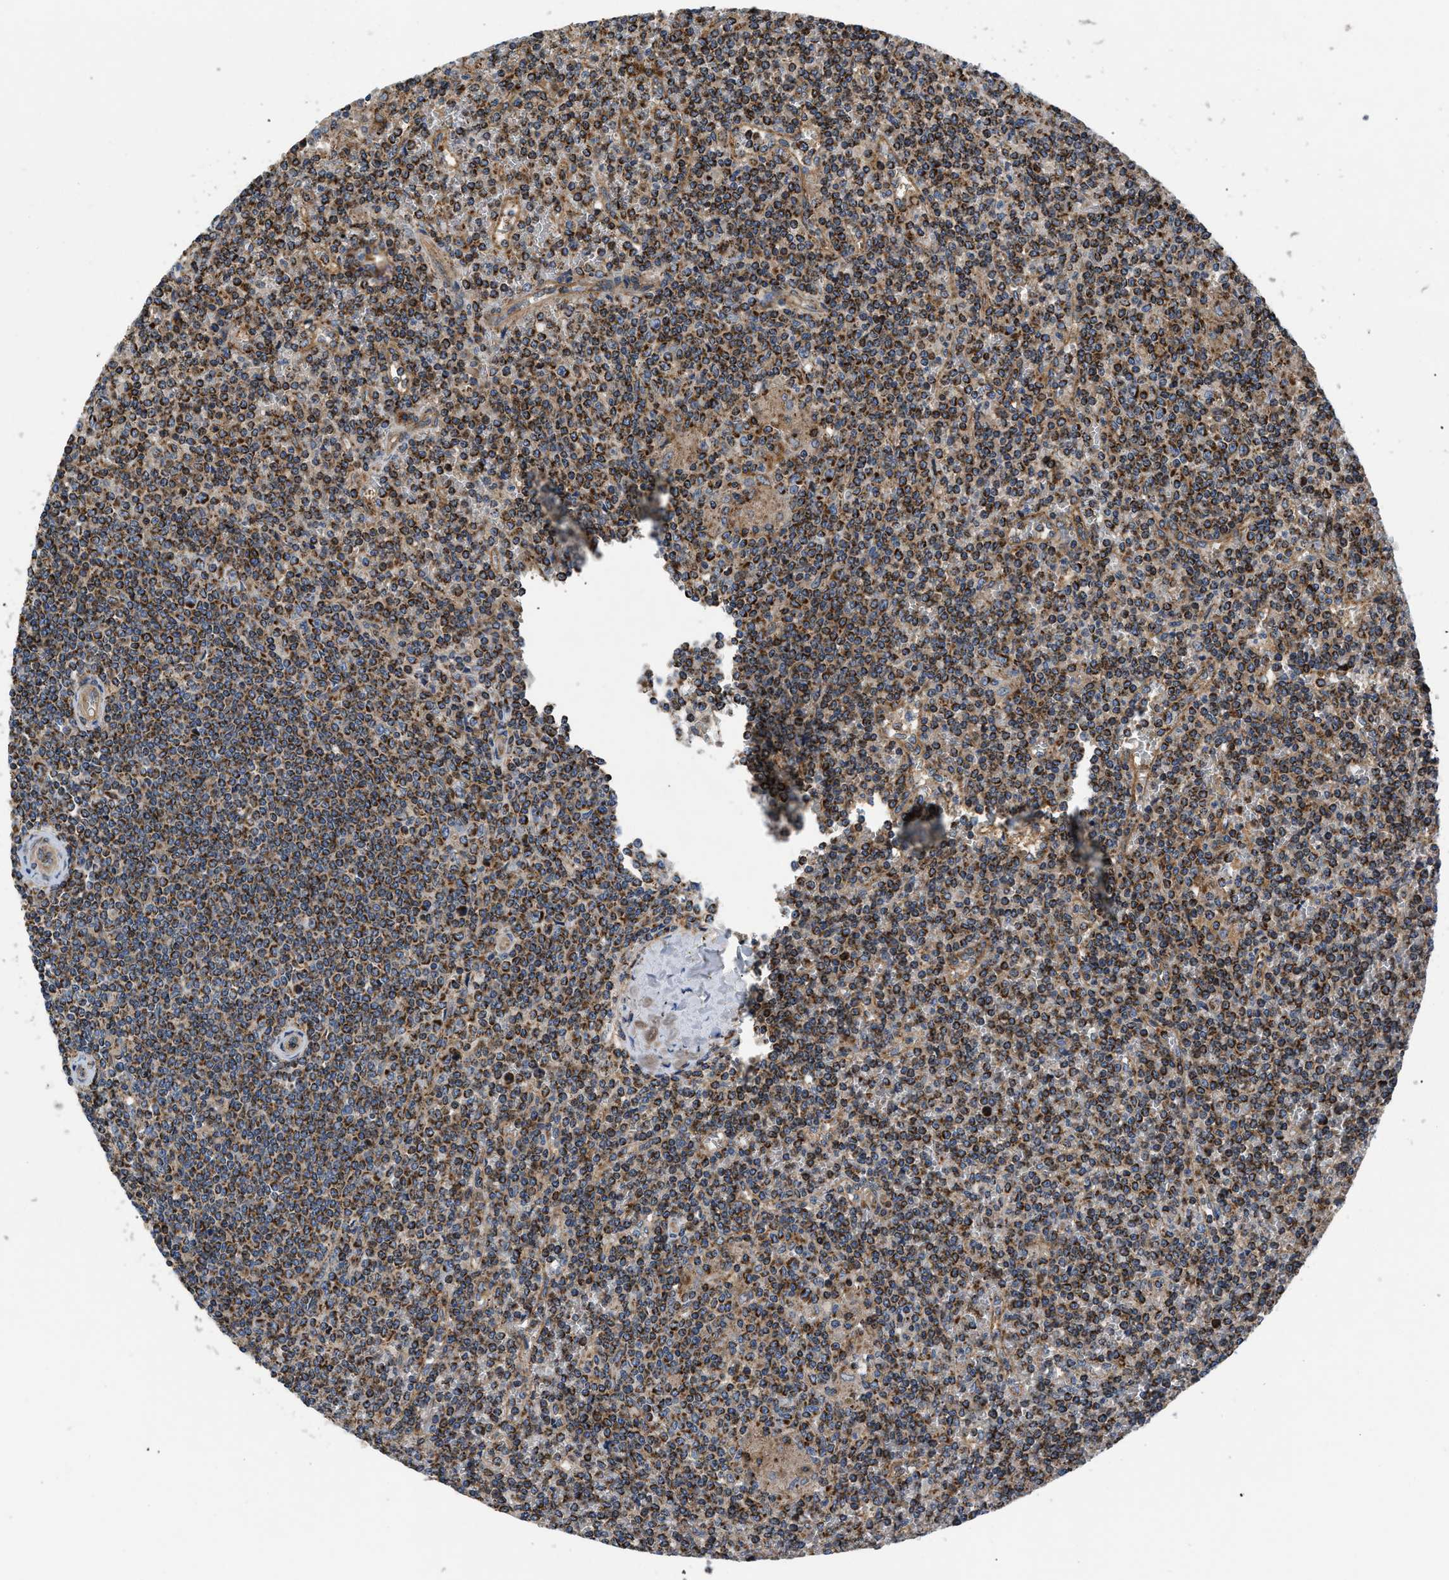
{"staining": {"intensity": "strong", "quantity": ">75%", "location": "cytoplasmic/membranous"}, "tissue": "lymphoma", "cell_type": "Tumor cells", "image_type": "cancer", "snomed": [{"axis": "morphology", "description": "Malignant lymphoma, non-Hodgkin's type, Low grade"}, {"axis": "topography", "description": "Spleen"}], "caption": "Lymphoma stained for a protein (brown) displays strong cytoplasmic/membranous positive staining in approximately >75% of tumor cells.", "gene": "OPTN", "patient": {"sex": "female", "age": 19}}